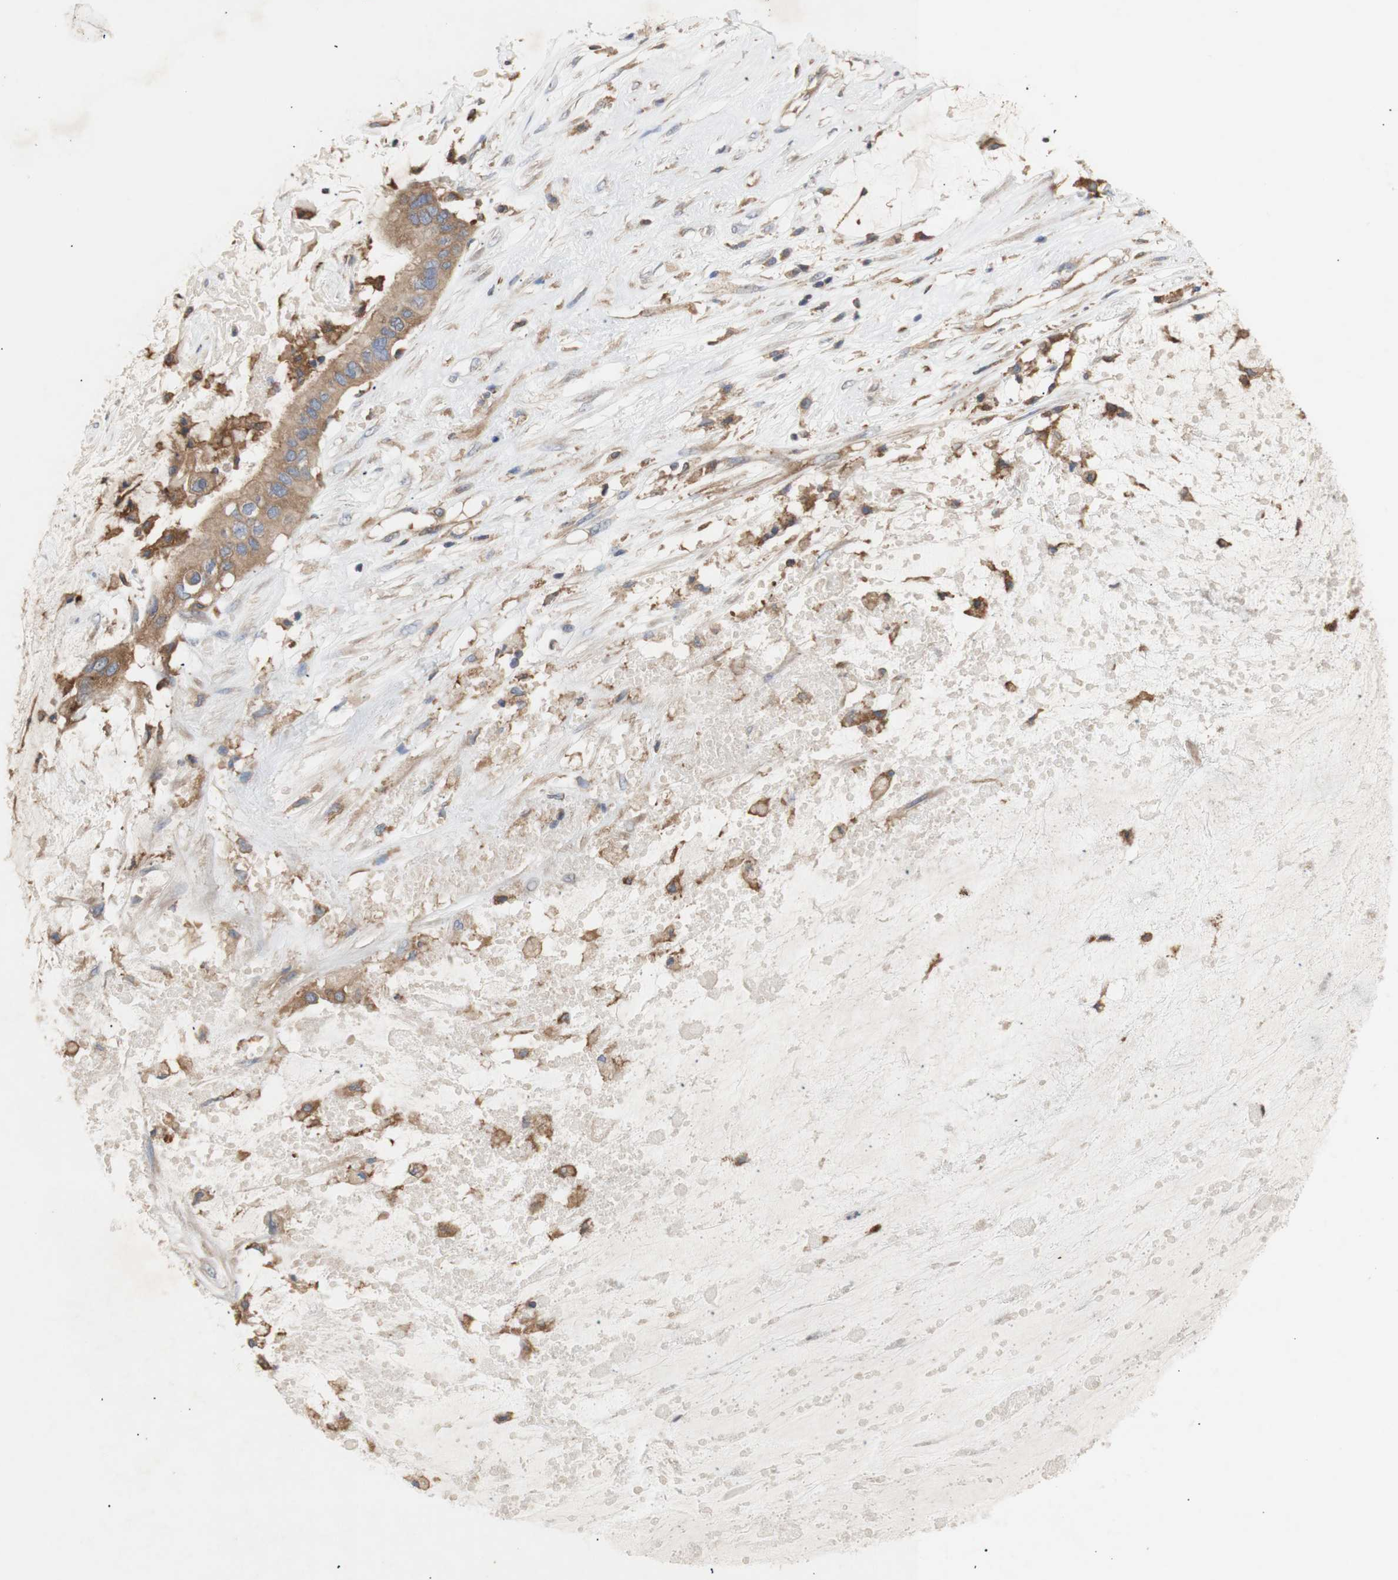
{"staining": {"intensity": "moderate", "quantity": ">75%", "location": "cytoplasmic/membranous"}, "tissue": "ovarian cancer", "cell_type": "Tumor cells", "image_type": "cancer", "snomed": [{"axis": "morphology", "description": "Cystadenocarcinoma, mucinous, NOS"}, {"axis": "topography", "description": "Ovary"}], "caption": "Tumor cells show medium levels of moderate cytoplasmic/membranous expression in approximately >75% of cells in ovarian cancer (mucinous cystadenocarcinoma).", "gene": "IKBKG", "patient": {"sex": "female", "age": 80}}